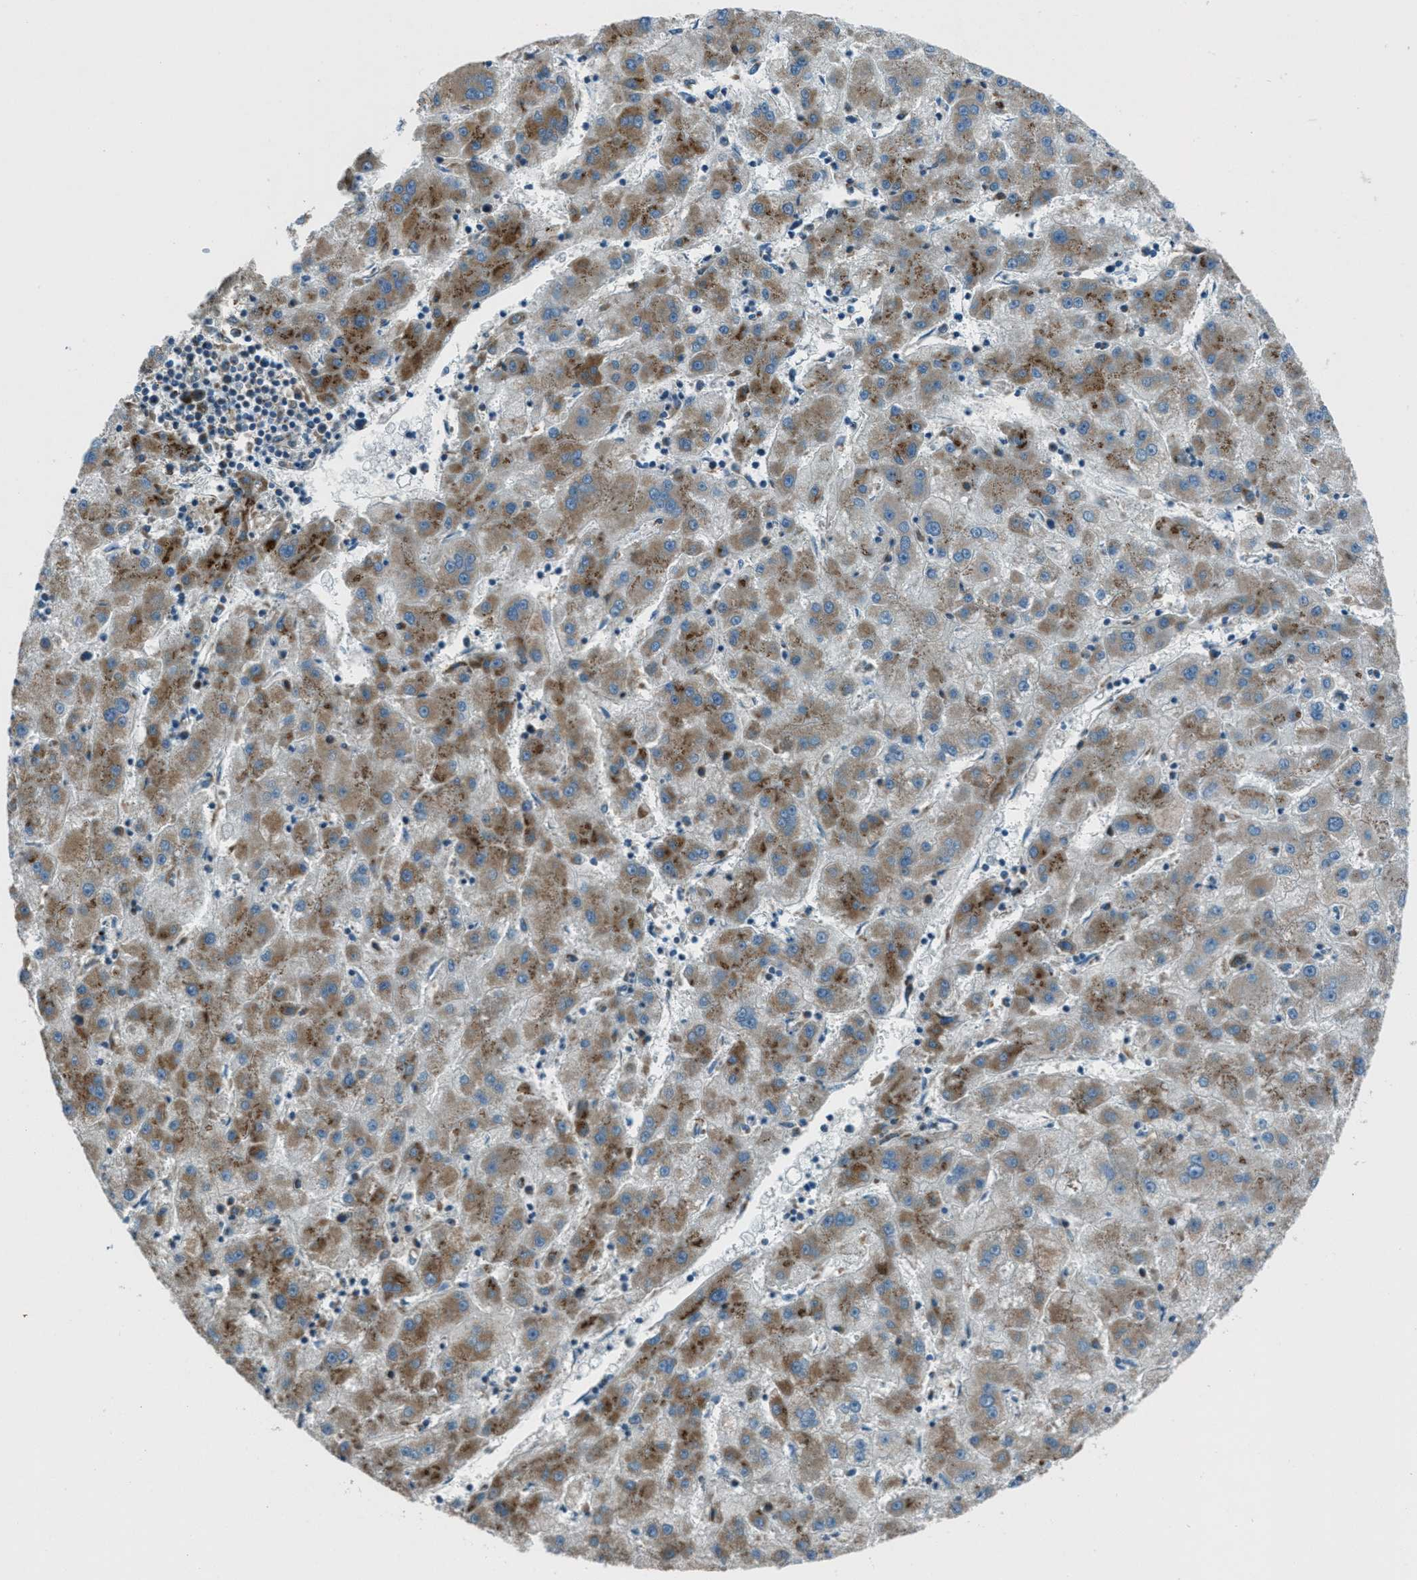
{"staining": {"intensity": "moderate", "quantity": "25%-75%", "location": "cytoplasmic/membranous"}, "tissue": "liver cancer", "cell_type": "Tumor cells", "image_type": "cancer", "snomed": [{"axis": "morphology", "description": "Carcinoma, Hepatocellular, NOS"}, {"axis": "topography", "description": "Liver"}], "caption": "Hepatocellular carcinoma (liver) was stained to show a protein in brown. There is medium levels of moderate cytoplasmic/membranous positivity in about 25%-75% of tumor cells. Using DAB (brown) and hematoxylin (blue) stains, captured at high magnification using brightfield microscopy.", "gene": "BCKDK", "patient": {"sex": "male", "age": 72}}